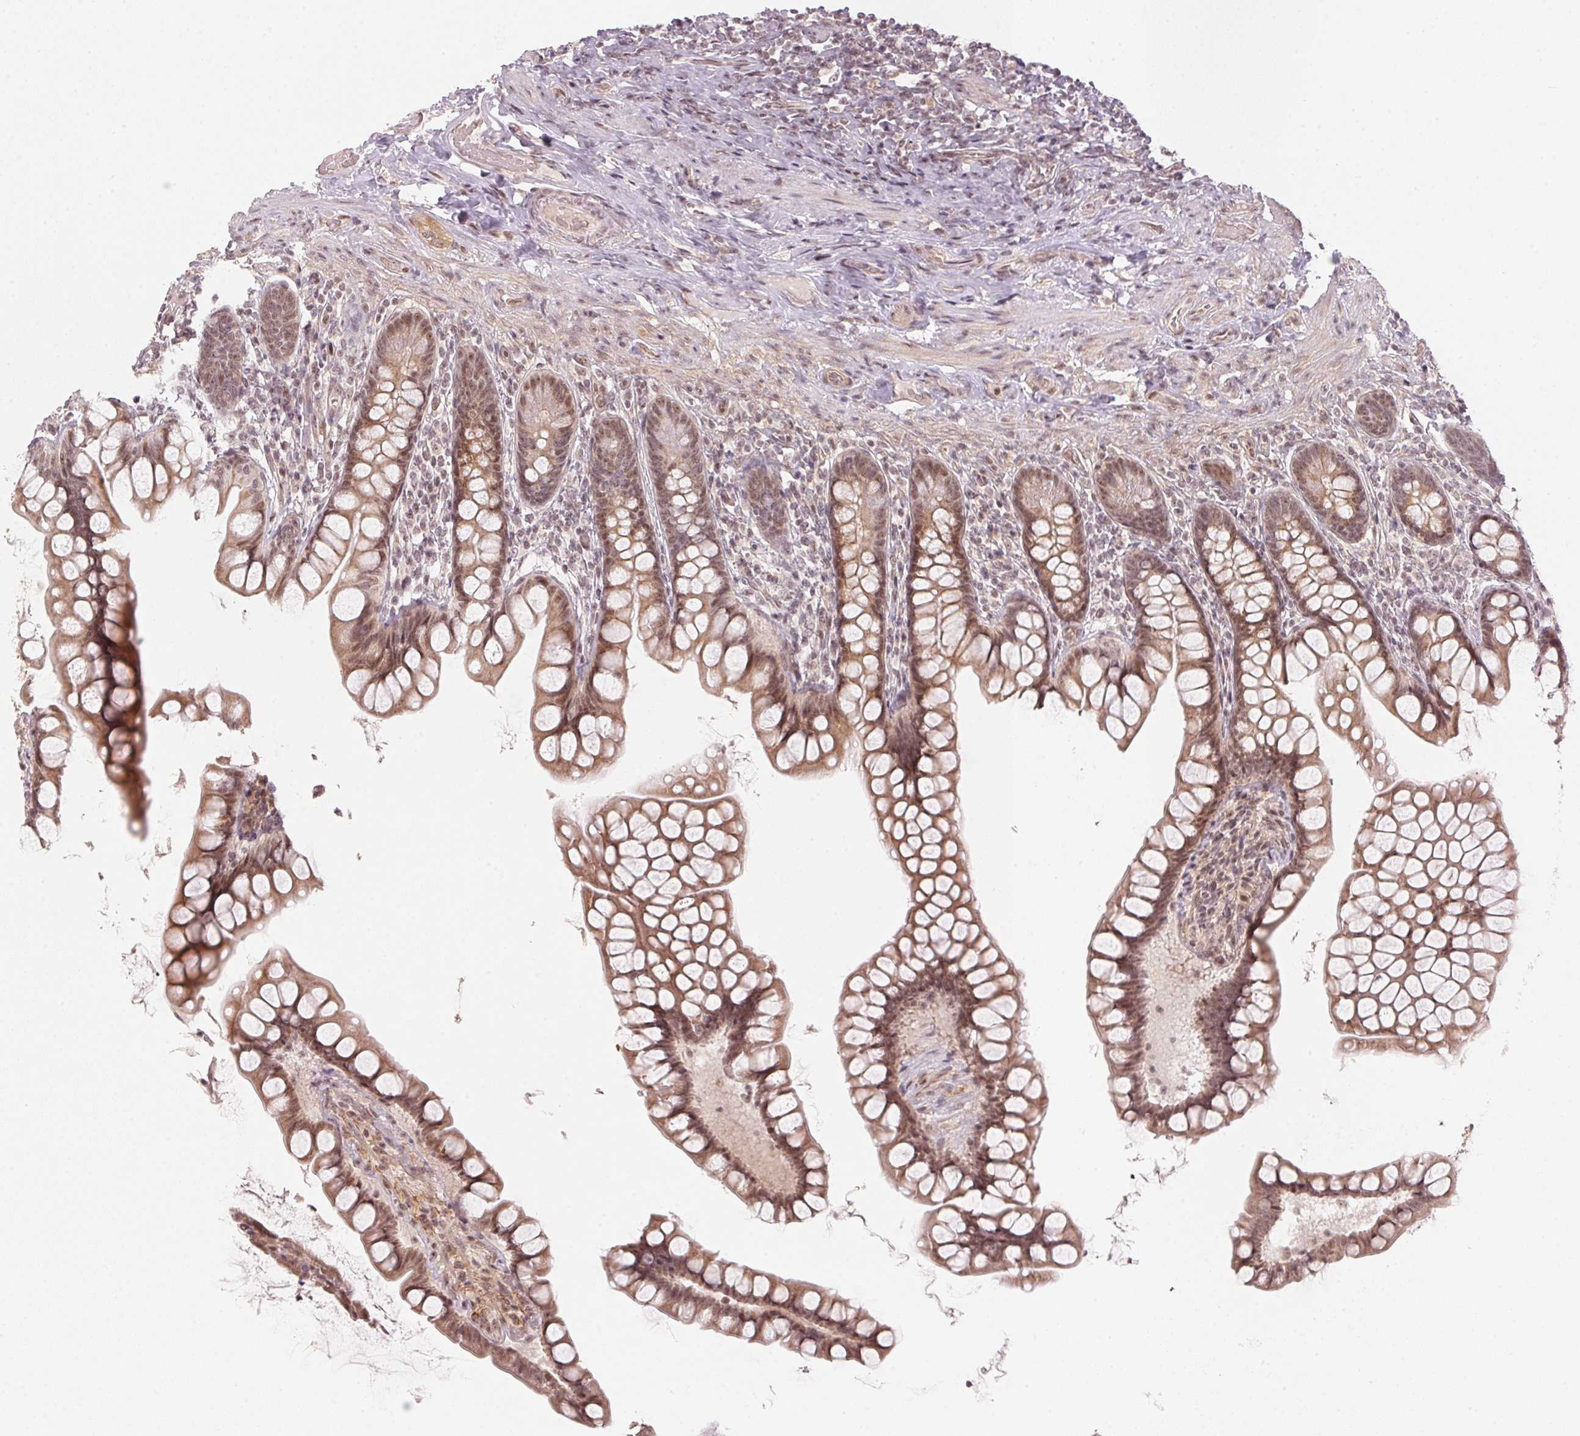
{"staining": {"intensity": "moderate", "quantity": ">75%", "location": "cytoplasmic/membranous,nuclear"}, "tissue": "small intestine", "cell_type": "Glandular cells", "image_type": "normal", "snomed": [{"axis": "morphology", "description": "Normal tissue, NOS"}, {"axis": "topography", "description": "Small intestine"}], "caption": "Protein staining of normal small intestine reveals moderate cytoplasmic/membranous,nuclear staining in approximately >75% of glandular cells.", "gene": "KAT6A", "patient": {"sex": "male", "age": 70}}